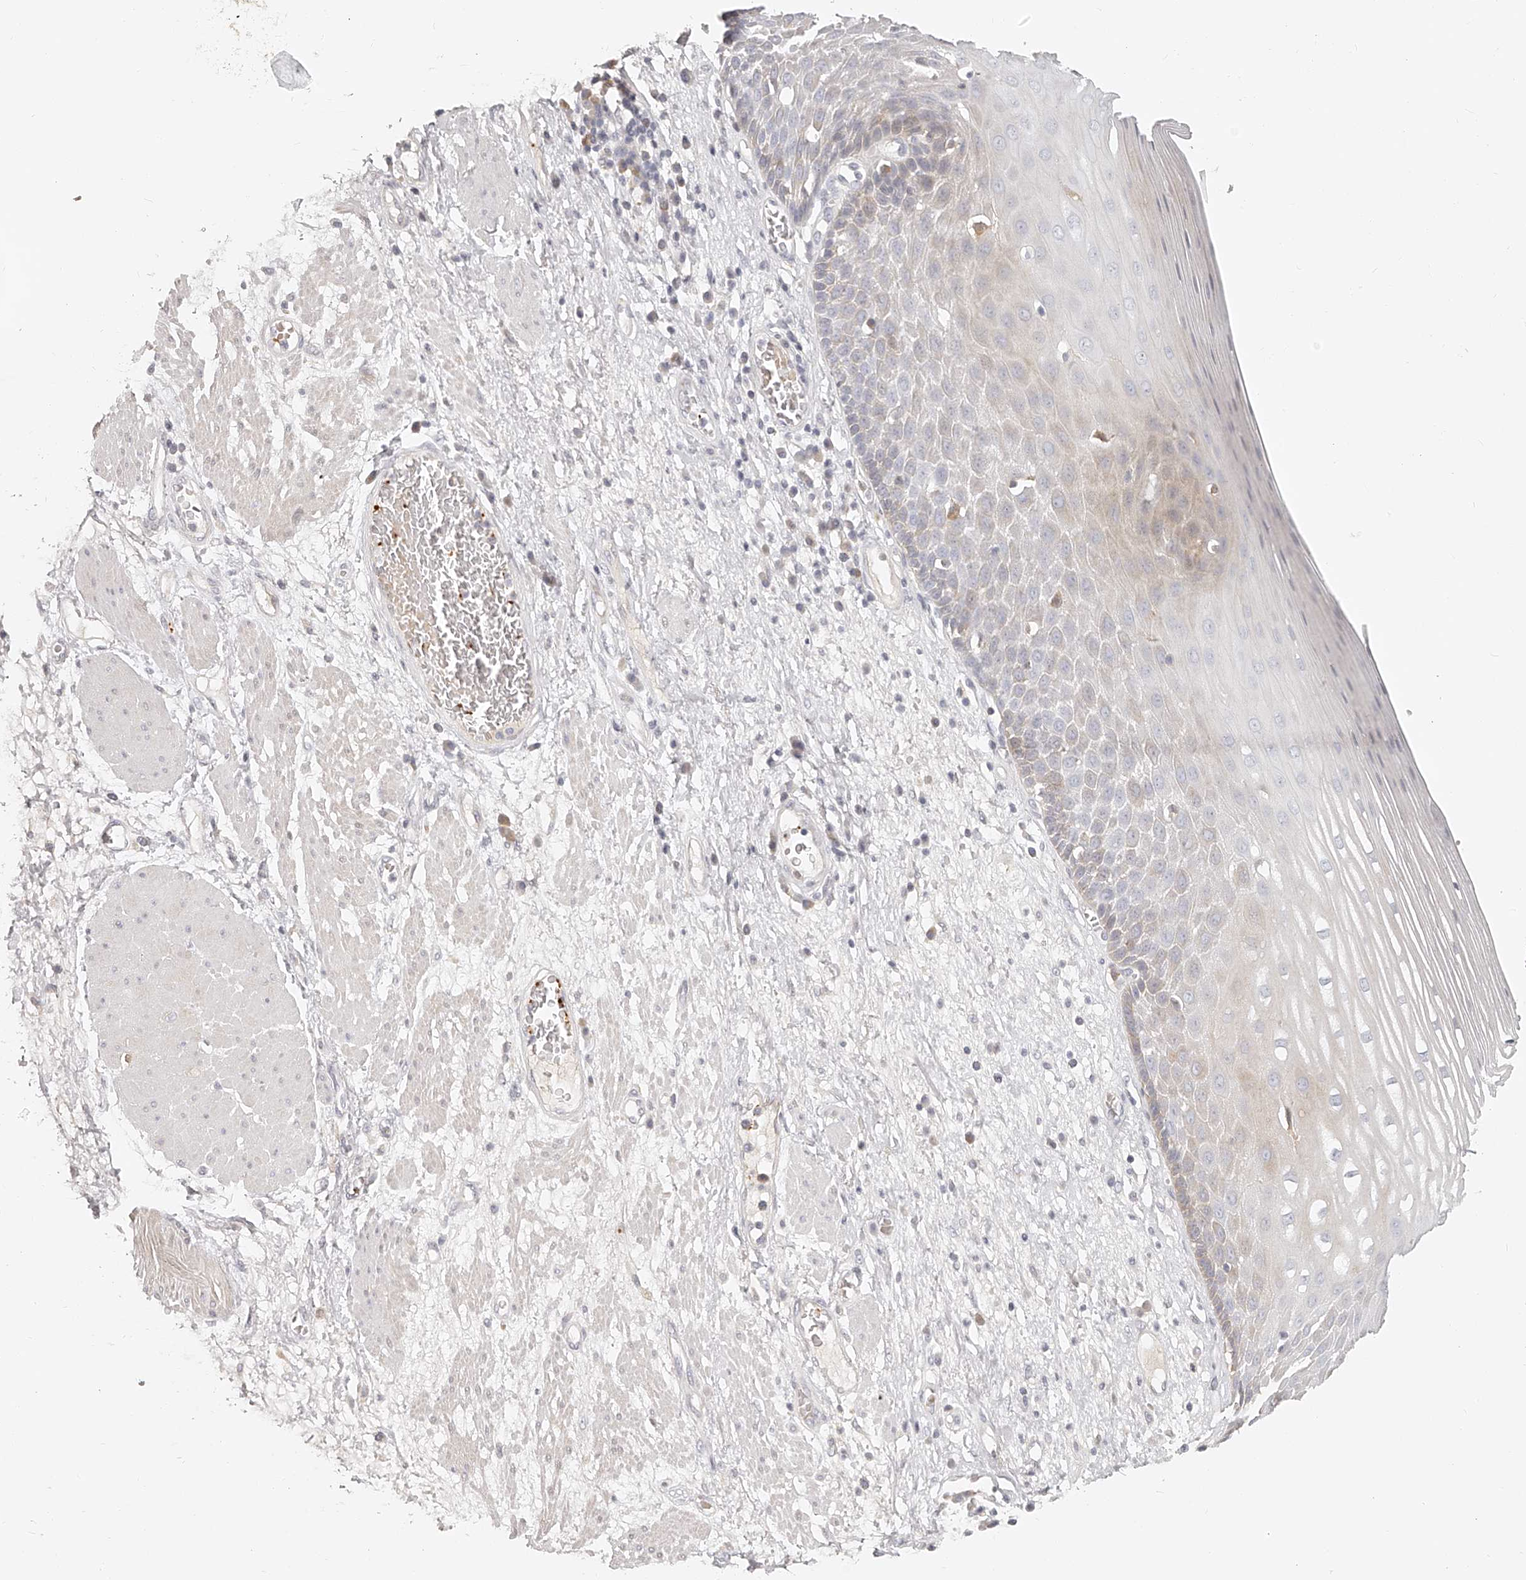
{"staining": {"intensity": "weak", "quantity": "<25%", "location": "cytoplasmic/membranous"}, "tissue": "esophagus", "cell_type": "Squamous epithelial cells", "image_type": "normal", "snomed": [{"axis": "morphology", "description": "Normal tissue, NOS"}, {"axis": "morphology", "description": "Adenocarcinoma, NOS"}, {"axis": "topography", "description": "Esophagus"}], "caption": "A high-resolution histopathology image shows immunohistochemistry staining of benign esophagus, which shows no significant staining in squamous epithelial cells.", "gene": "ITGB3", "patient": {"sex": "male", "age": 62}}